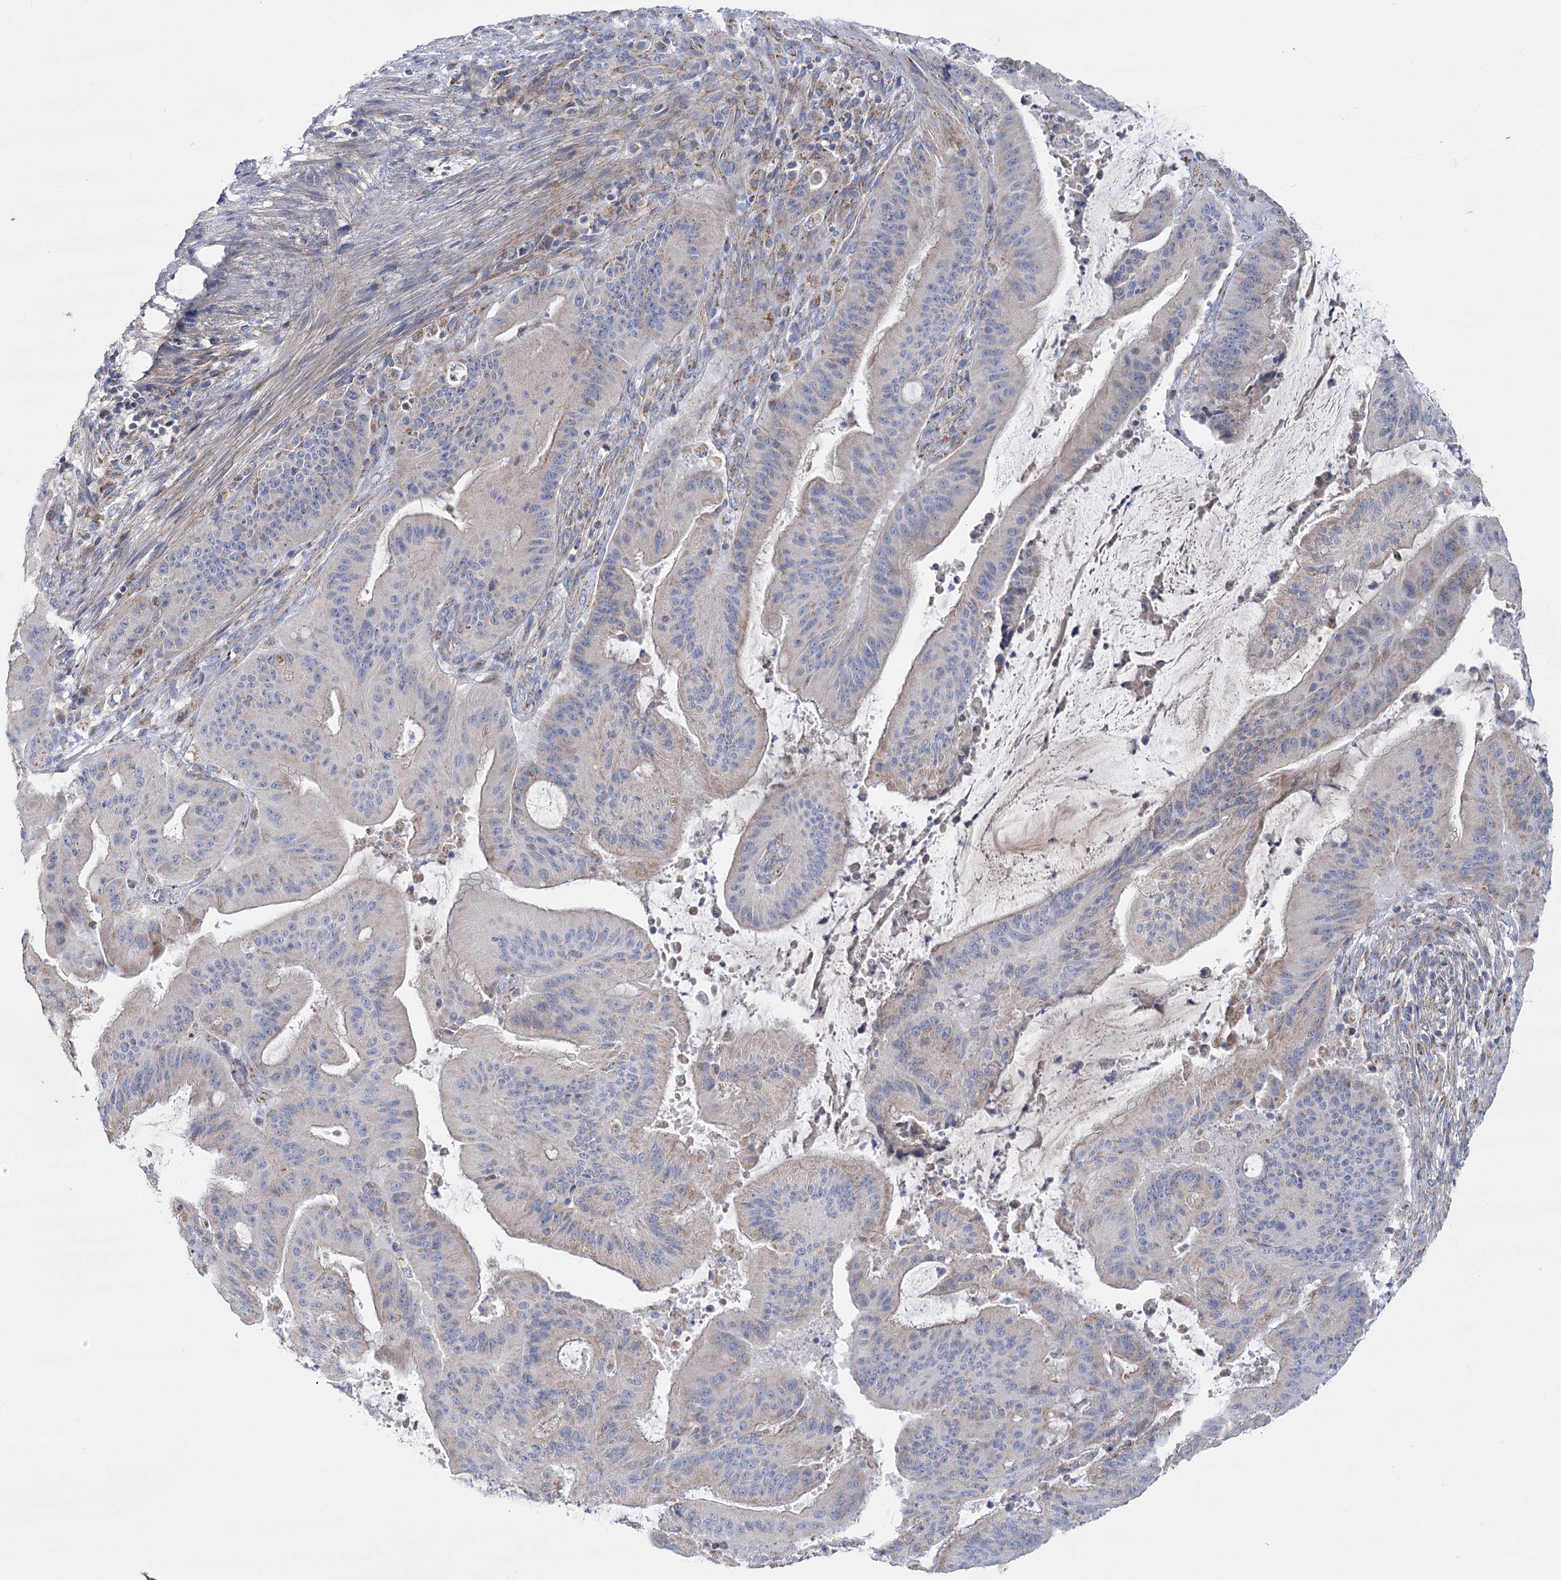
{"staining": {"intensity": "weak", "quantity": "<25%", "location": "cytoplasmic/membranous"}, "tissue": "liver cancer", "cell_type": "Tumor cells", "image_type": "cancer", "snomed": [{"axis": "morphology", "description": "Normal tissue, NOS"}, {"axis": "morphology", "description": "Cholangiocarcinoma"}, {"axis": "topography", "description": "Liver"}, {"axis": "topography", "description": "Peripheral nerve tissue"}], "caption": "This histopathology image is of liver cancer stained with IHC to label a protein in brown with the nuclei are counter-stained blue. There is no expression in tumor cells. (Stains: DAB (3,3'-diaminobenzidine) immunohistochemistry with hematoxylin counter stain, Microscopy: brightfield microscopy at high magnification).", "gene": "SNX7", "patient": {"sex": "female", "age": 73}}